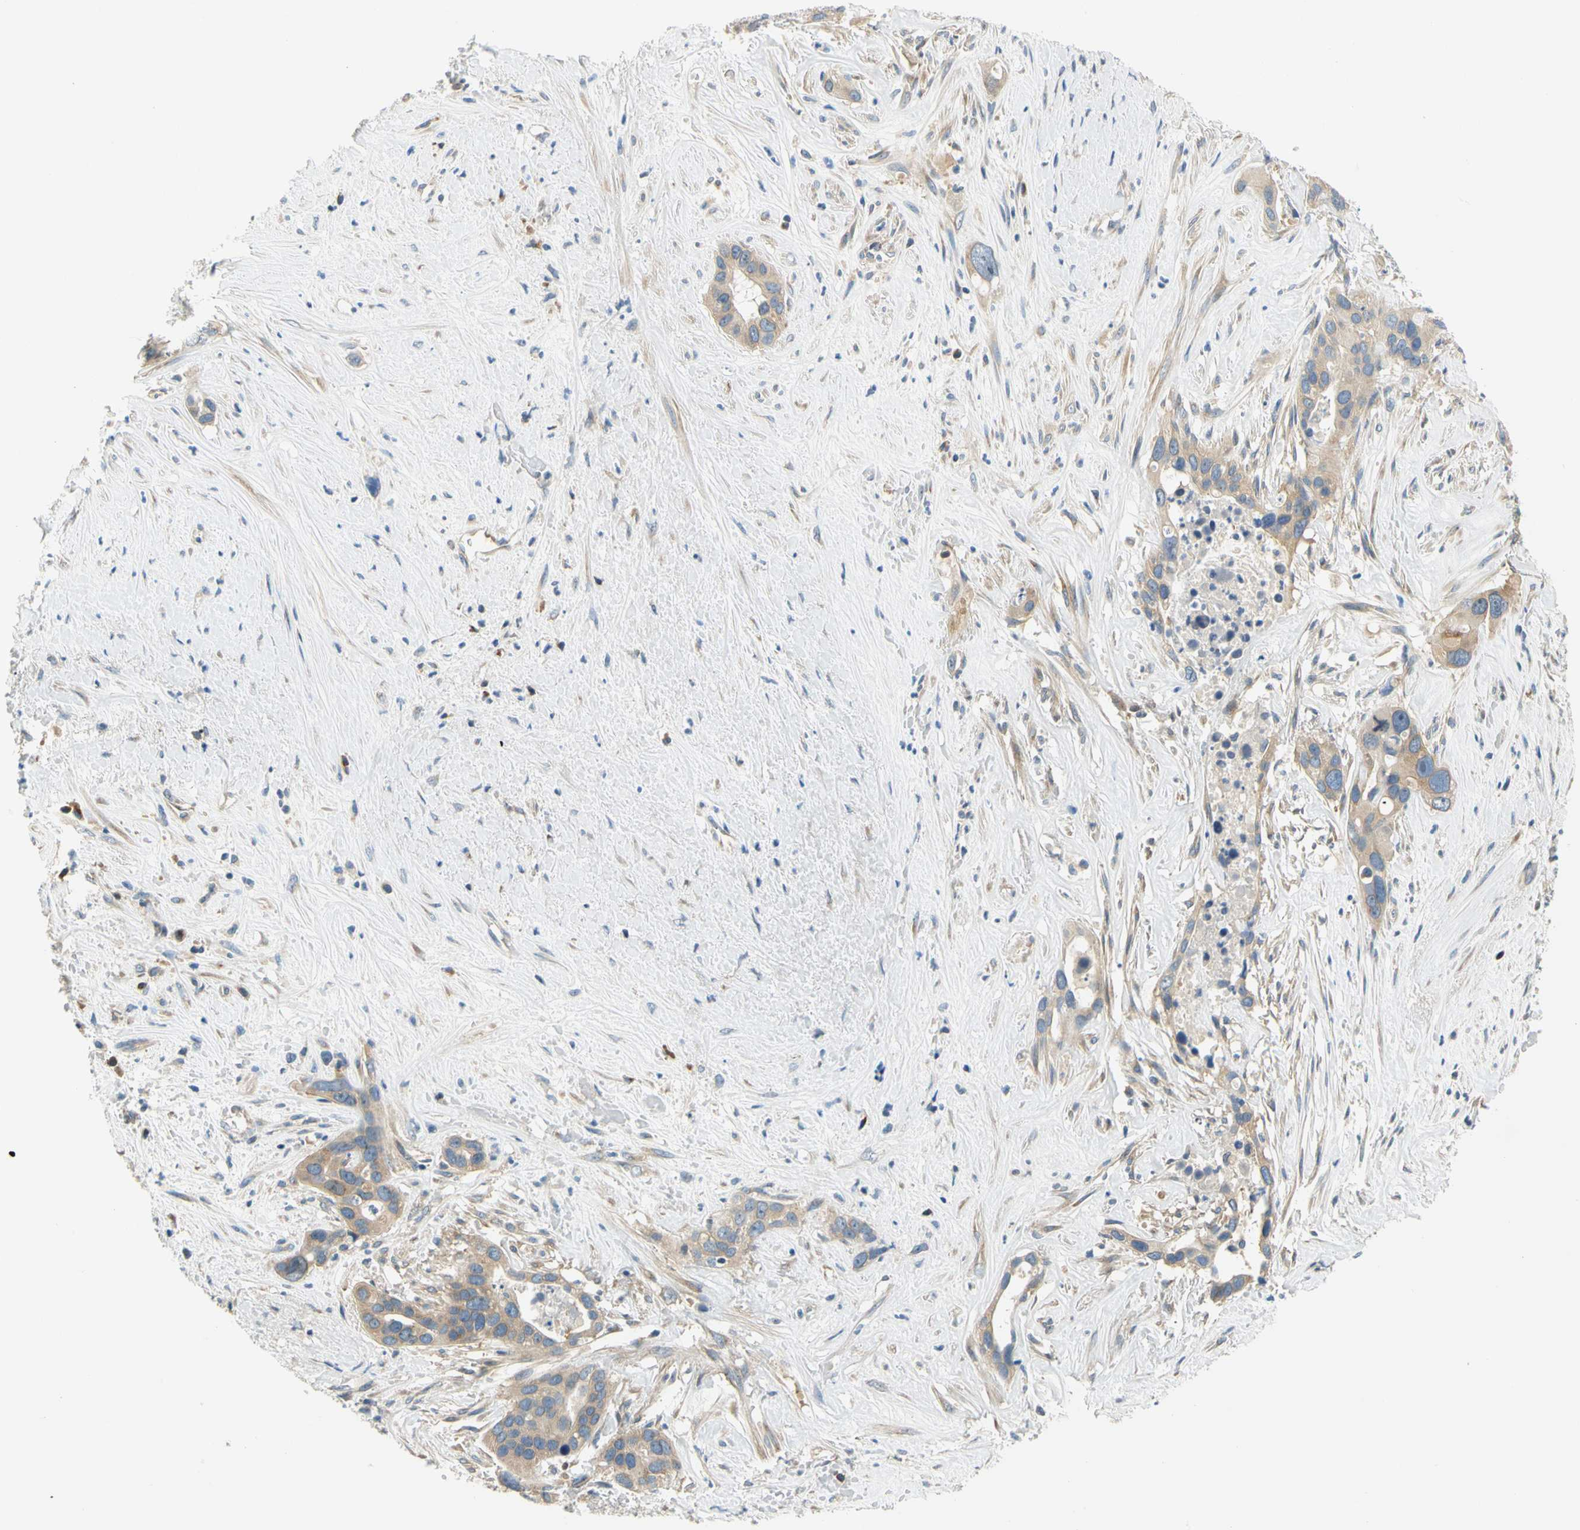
{"staining": {"intensity": "weak", "quantity": ">75%", "location": "cytoplasmic/membranous"}, "tissue": "liver cancer", "cell_type": "Tumor cells", "image_type": "cancer", "snomed": [{"axis": "morphology", "description": "Cholangiocarcinoma"}, {"axis": "topography", "description": "Liver"}], "caption": "This micrograph demonstrates cholangiocarcinoma (liver) stained with IHC to label a protein in brown. The cytoplasmic/membranous of tumor cells show weak positivity for the protein. Nuclei are counter-stained blue.", "gene": "LRRC47", "patient": {"sex": "female", "age": 65}}